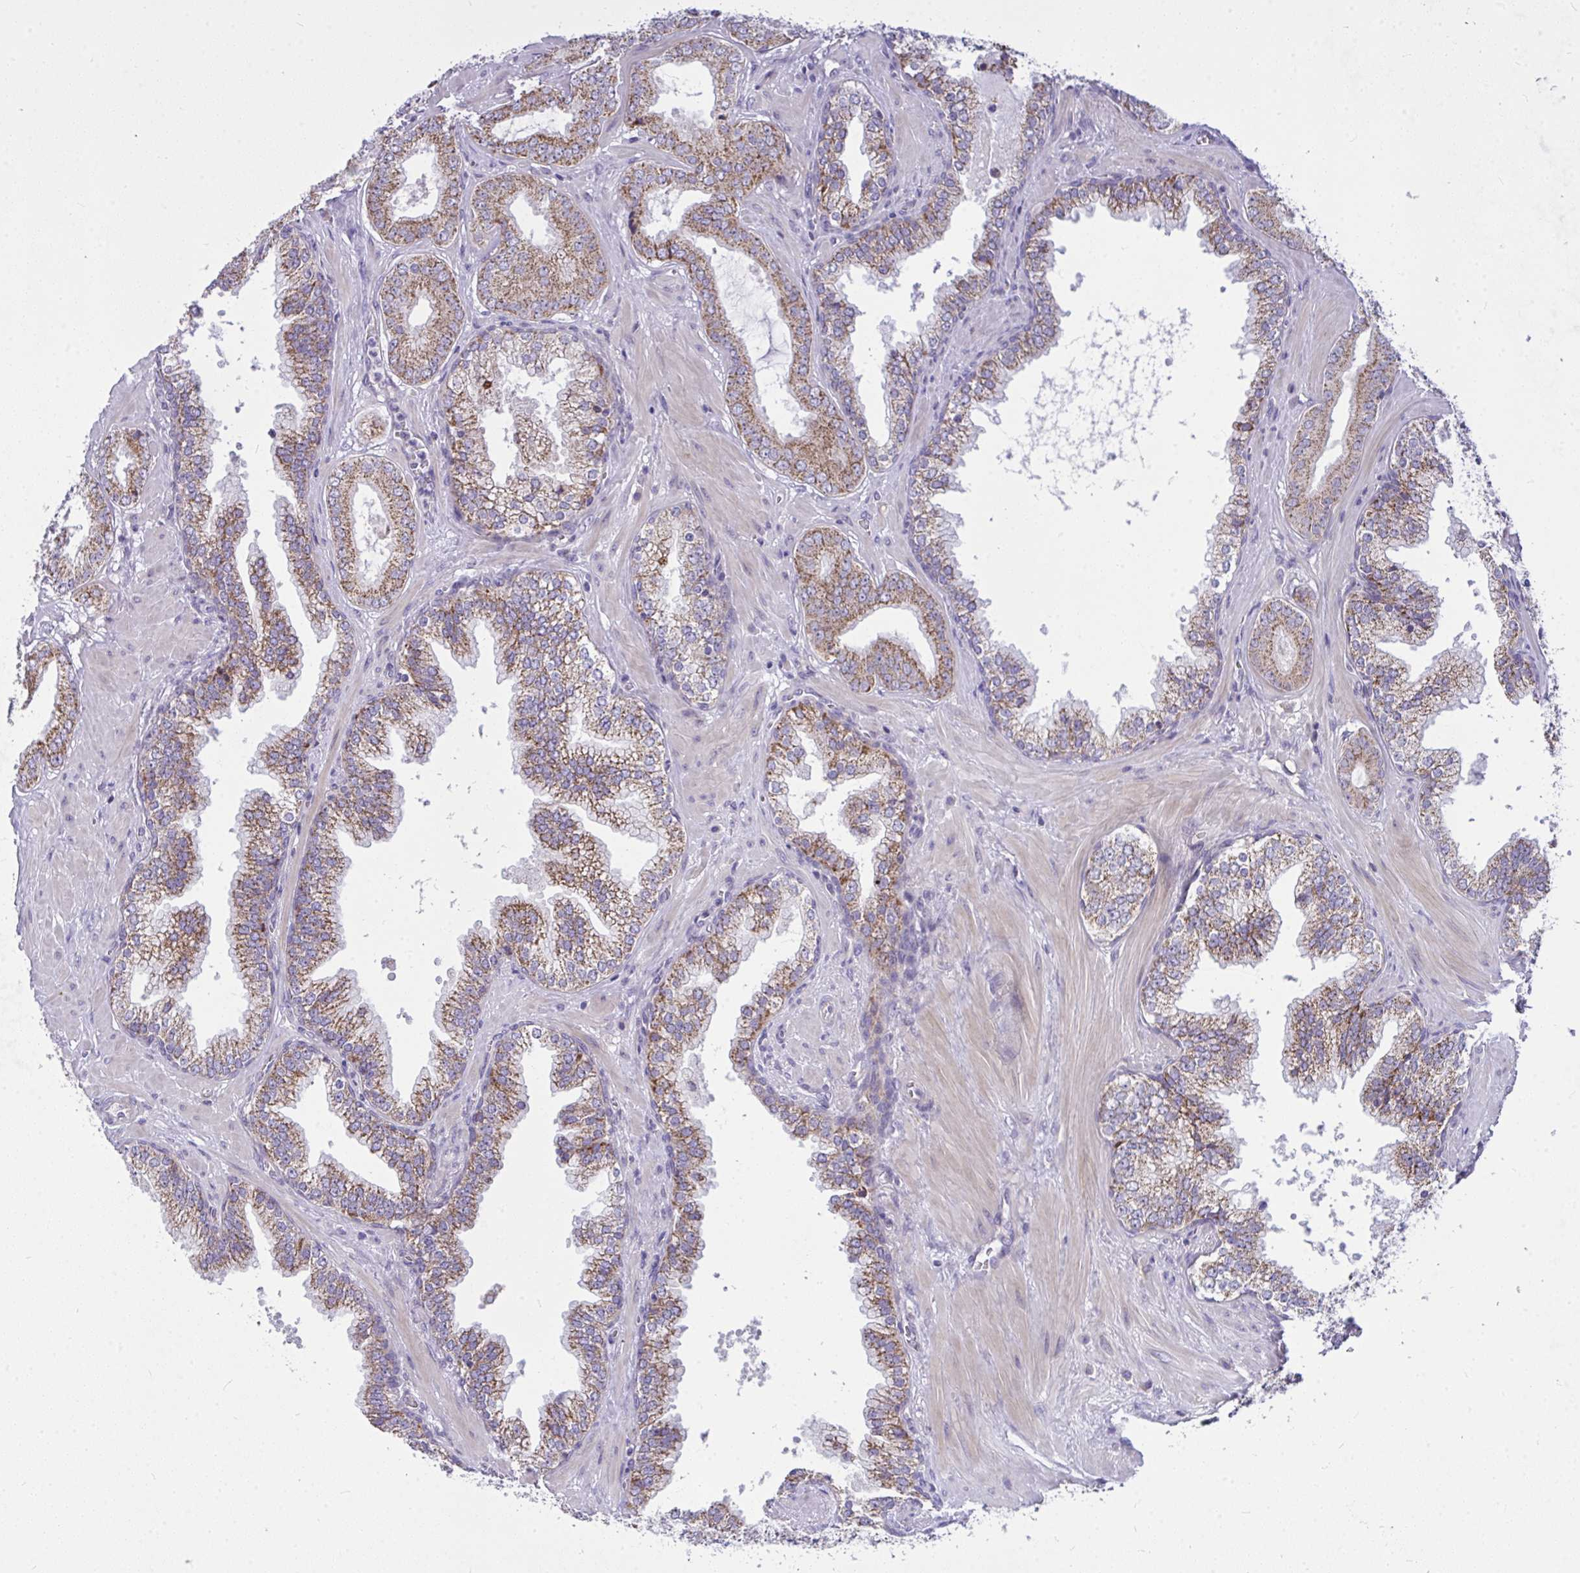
{"staining": {"intensity": "moderate", "quantity": ">75%", "location": "cytoplasmic/membranous"}, "tissue": "prostate cancer", "cell_type": "Tumor cells", "image_type": "cancer", "snomed": [{"axis": "morphology", "description": "Adenocarcinoma, High grade"}, {"axis": "topography", "description": "Prostate"}], "caption": "Immunohistochemical staining of human prostate cancer shows medium levels of moderate cytoplasmic/membranous expression in about >75% of tumor cells.", "gene": "CEP63", "patient": {"sex": "male", "age": 65}}